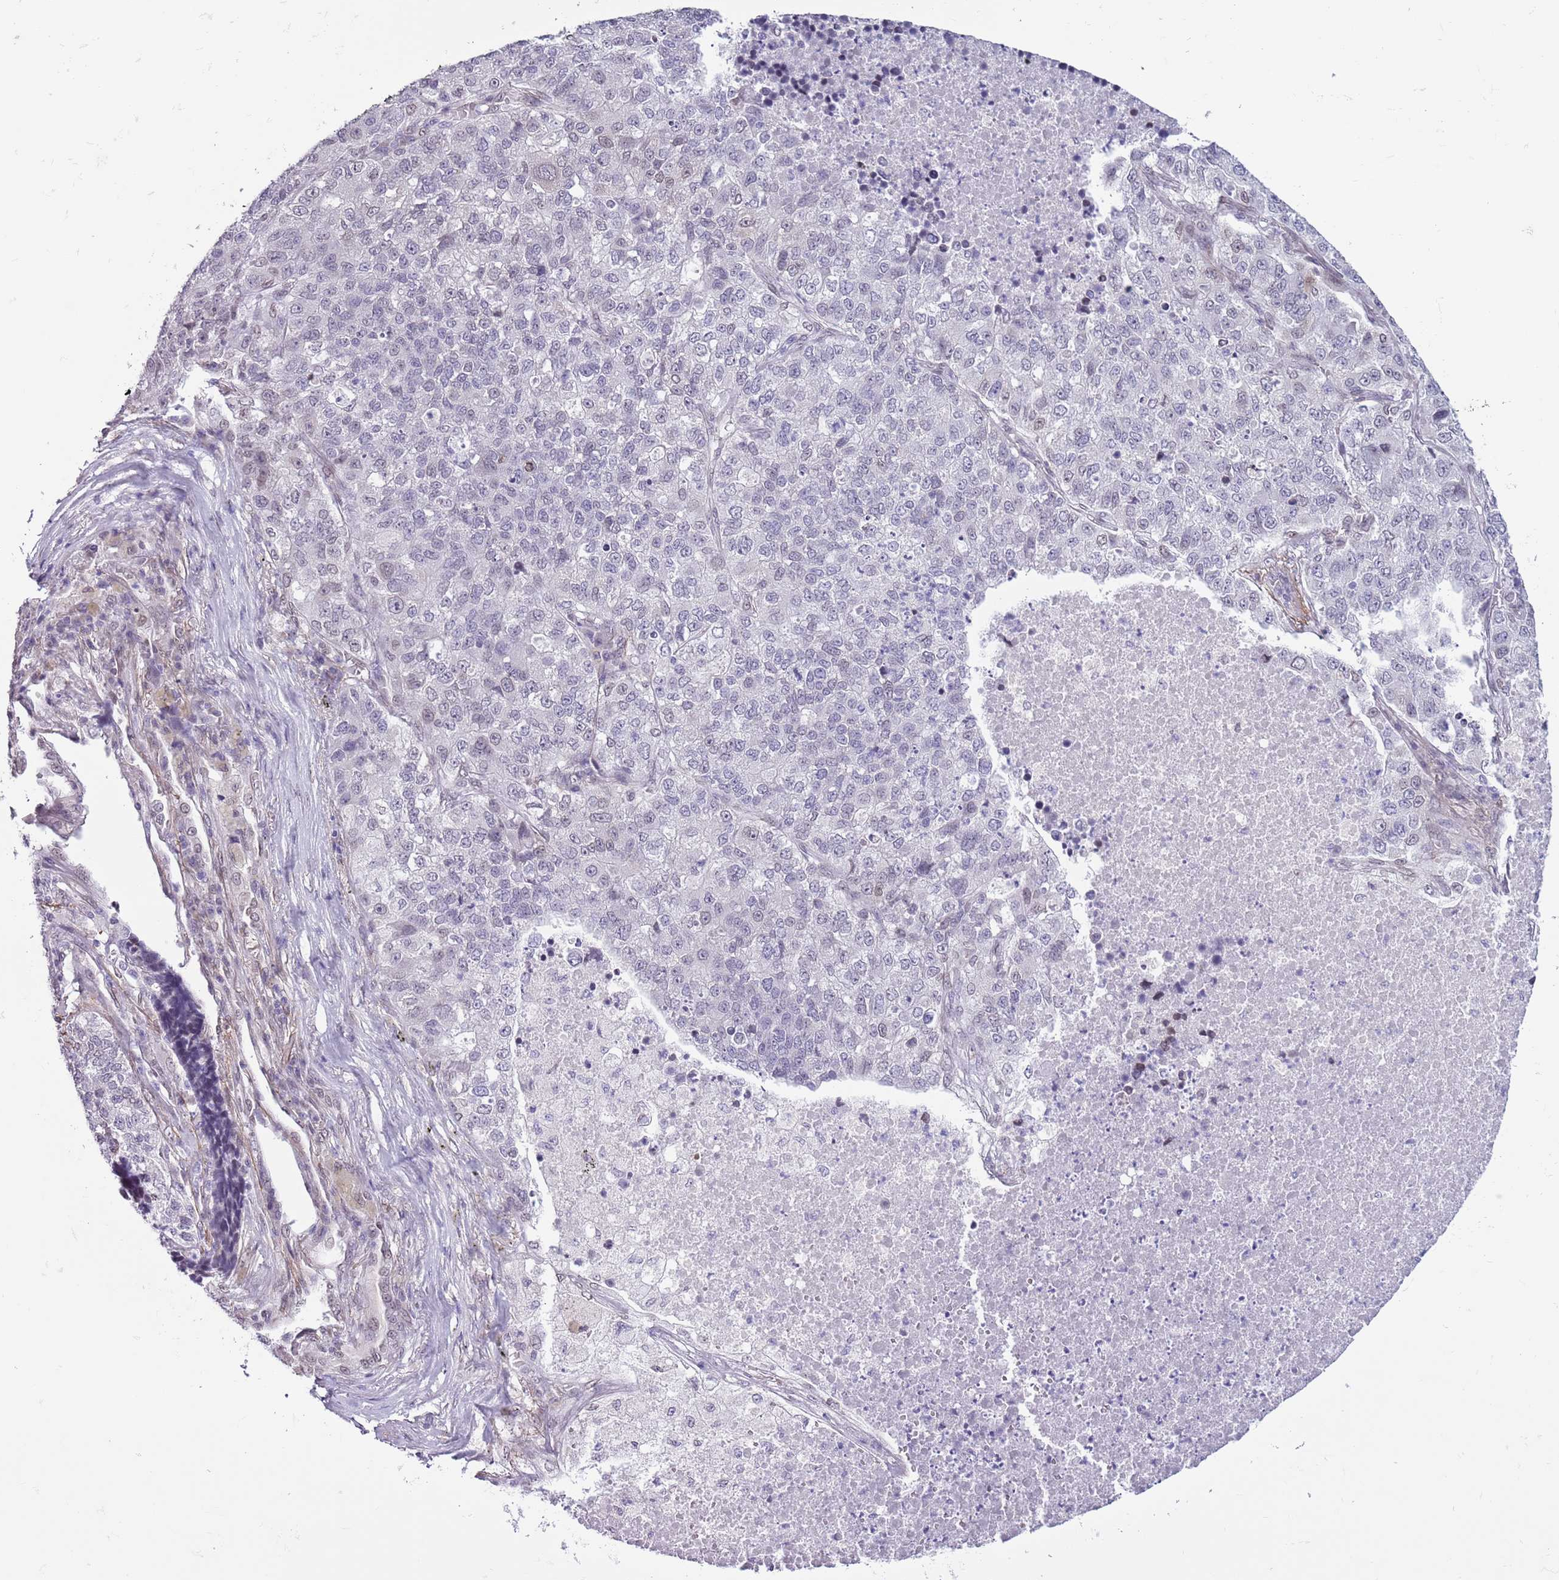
{"staining": {"intensity": "moderate", "quantity": "<25%", "location": "nuclear"}, "tissue": "lung cancer", "cell_type": "Tumor cells", "image_type": "cancer", "snomed": [{"axis": "morphology", "description": "Adenocarcinoma, NOS"}, {"axis": "topography", "description": "Lung"}], "caption": "Lung adenocarcinoma stained with immunohistochemistry demonstrates moderate nuclear expression in approximately <25% of tumor cells.", "gene": "ZGLP1", "patient": {"sex": "male", "age": 49}}